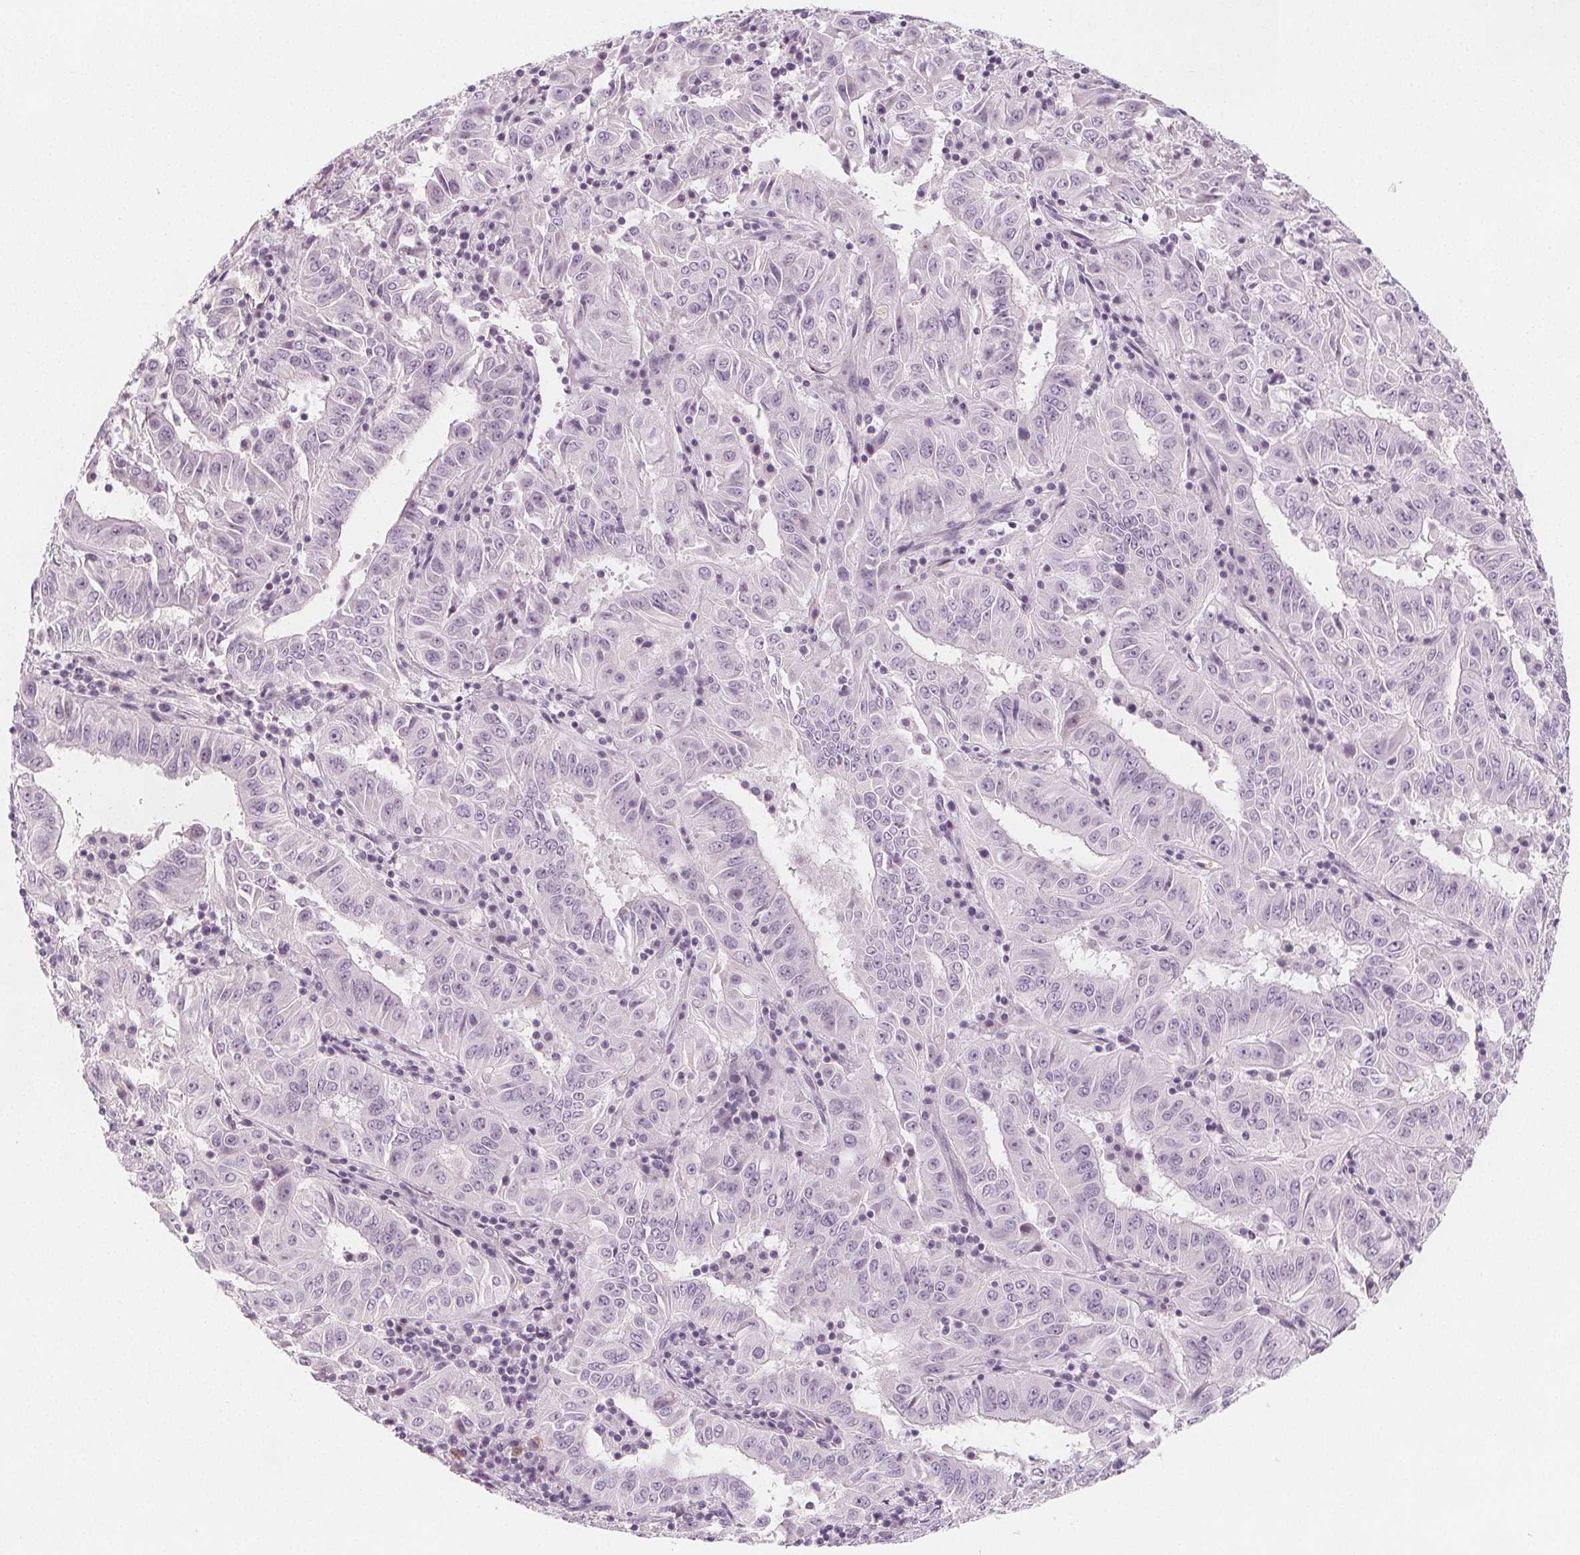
{"staining": {"intensity": "negative", "quantity": "none", "location": "none"}, "tissue": "pancreatic cancer", "cell_type": "Tumor cells", "image_type": "cancer", "snomed": [{"axis": "morphology", "description": "Adenocarcinoma, NOS"}, {"axis": "topography", "description": "Pancreas"}], "caption": "The micrograph displays no significant staining in tumor cells of pancreatic adenocarcinoma.", "gene": "MAP1A", "patient": {"sex": "male", "age": 63}}